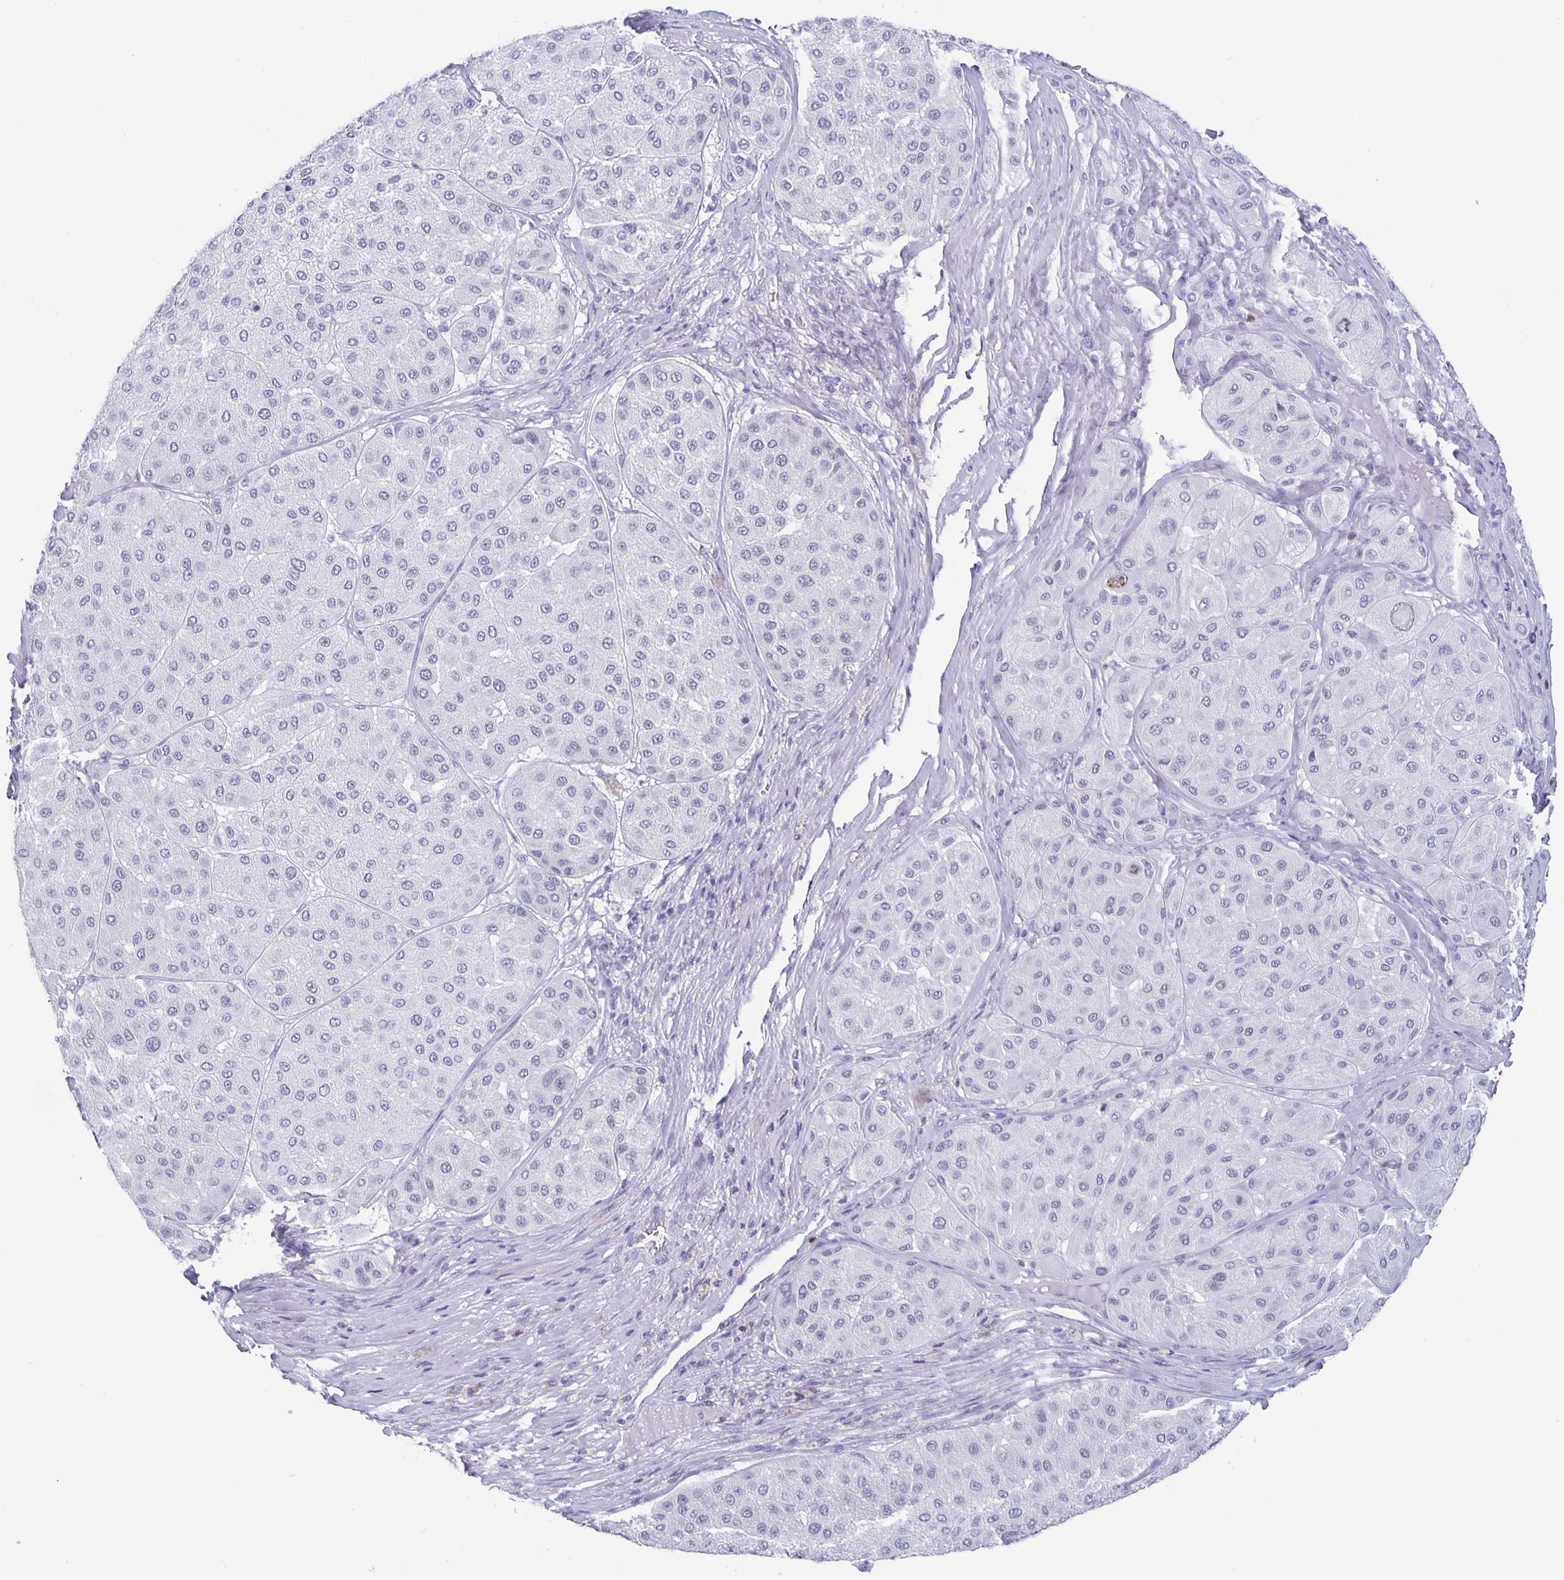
{"staining": {"intensity": "negative", "quantity": "none", "location": "none"}, "tissue": "melanoma", "cell_type": "Tumor cells", "image_type": "cancer", "snomed": [{"axis": "morphology", "description": "Malignant melanoma, Metastatic site"}, {"axis": "topography", "description": "Smooth muscle"}], "caption": "Human melanoma stained for a protein using immunohistochemistry (IHC) exhibits no expression in tumor cells.", "gene": "SATB2", "patient": {"sex": "male", "age": 41}}